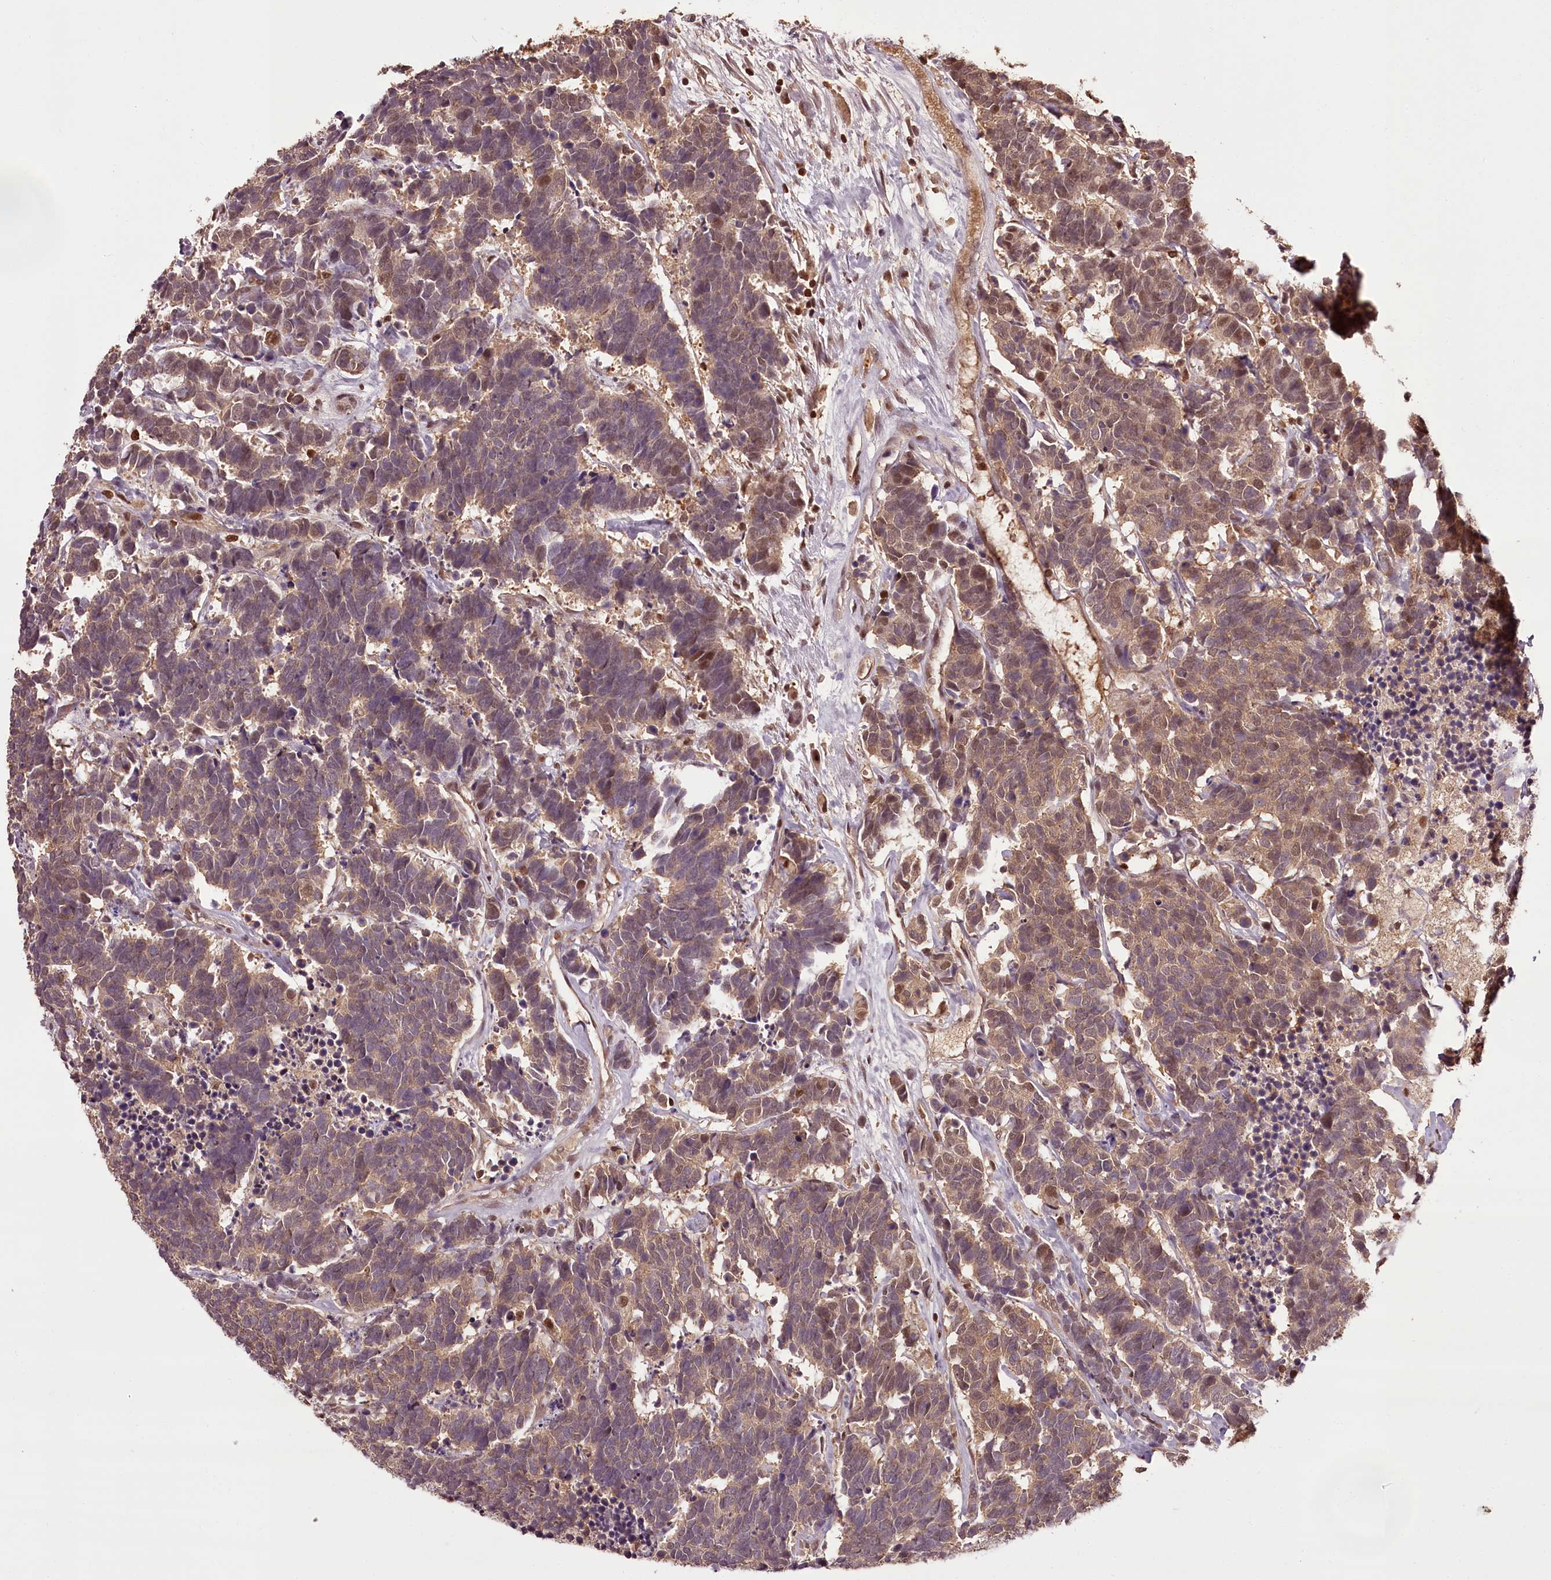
{"staining": {"intensity": "moderate", "quantity": "25%-75%", "location": "nuclear"}, "tissue": "carcinoid", "cell_type": "Tumor cells", "image_type": "cancer", "snomed": [{"axis": "morphology", "description": "Carcinoma, NOS"}, {"axis": "morphology", "description": "Carcinoid, malignant, NOS"}, {"axis": "topography", "description": "Urinary bladder"}], "caption": "Carcinoma stained with a brown dye exhibits moderate nuclear positive expression in approximately 25%-75% of tumor cells.", "gene": "NPRL2", "patient": {"sex": "male", "age": 57}}